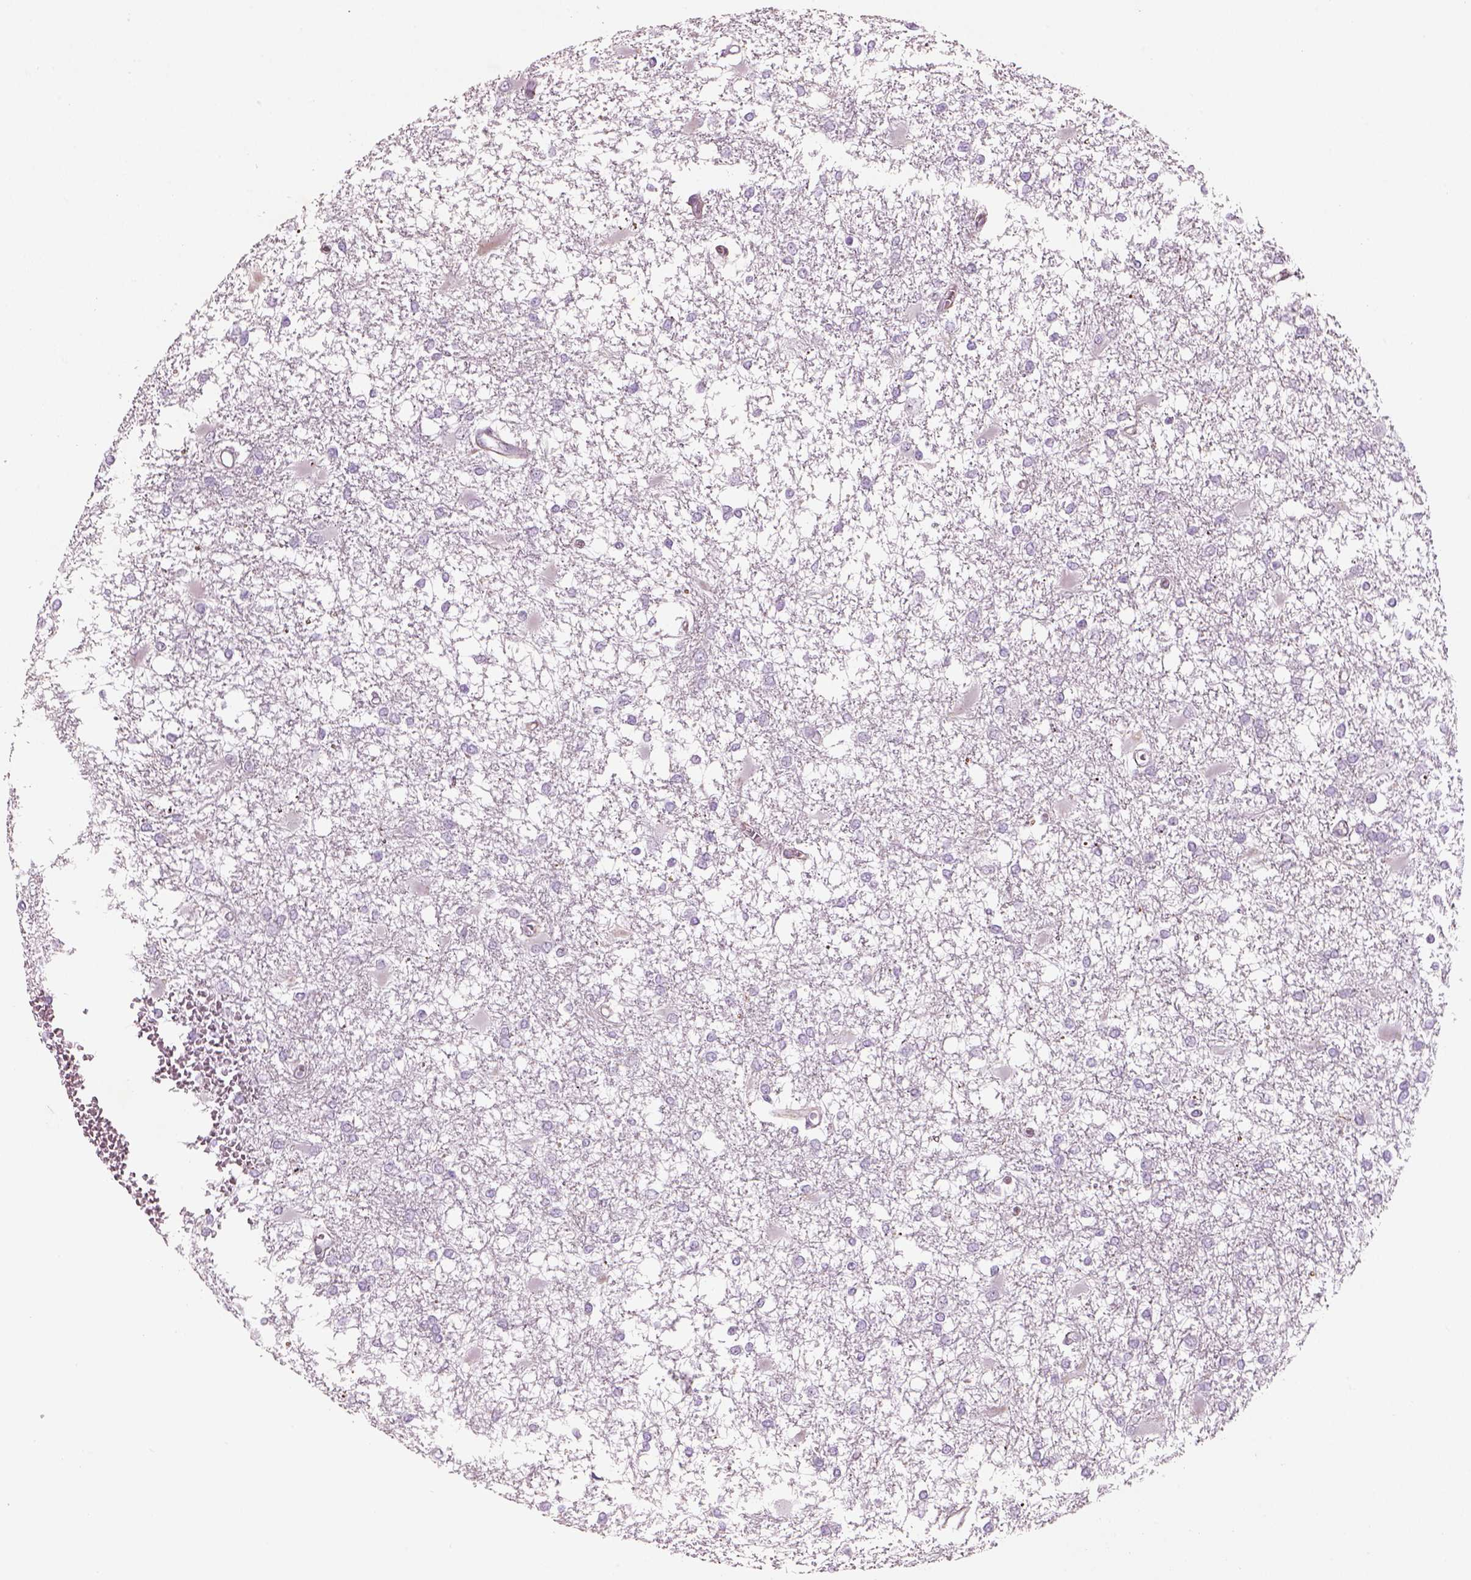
{"staining": {"intensity": "negative", "quantity": "none", "location": "none"}, "tissue": "glioma", "cell_type": "Tumor cells", "image_type": "cancer", "snomed": [{"axis": "morphology", "description": "Glioma, malignant, High grade"}, {"axis": "topography", "description": "Cerebral cortex"}], "caption": "A micrograph of malignant glioma (high-grade) stained for a protein reveals no brown staining in tumor cells.", "gene": "PABPC1L2B", "patient": {"sex": "male", "age": 79}}